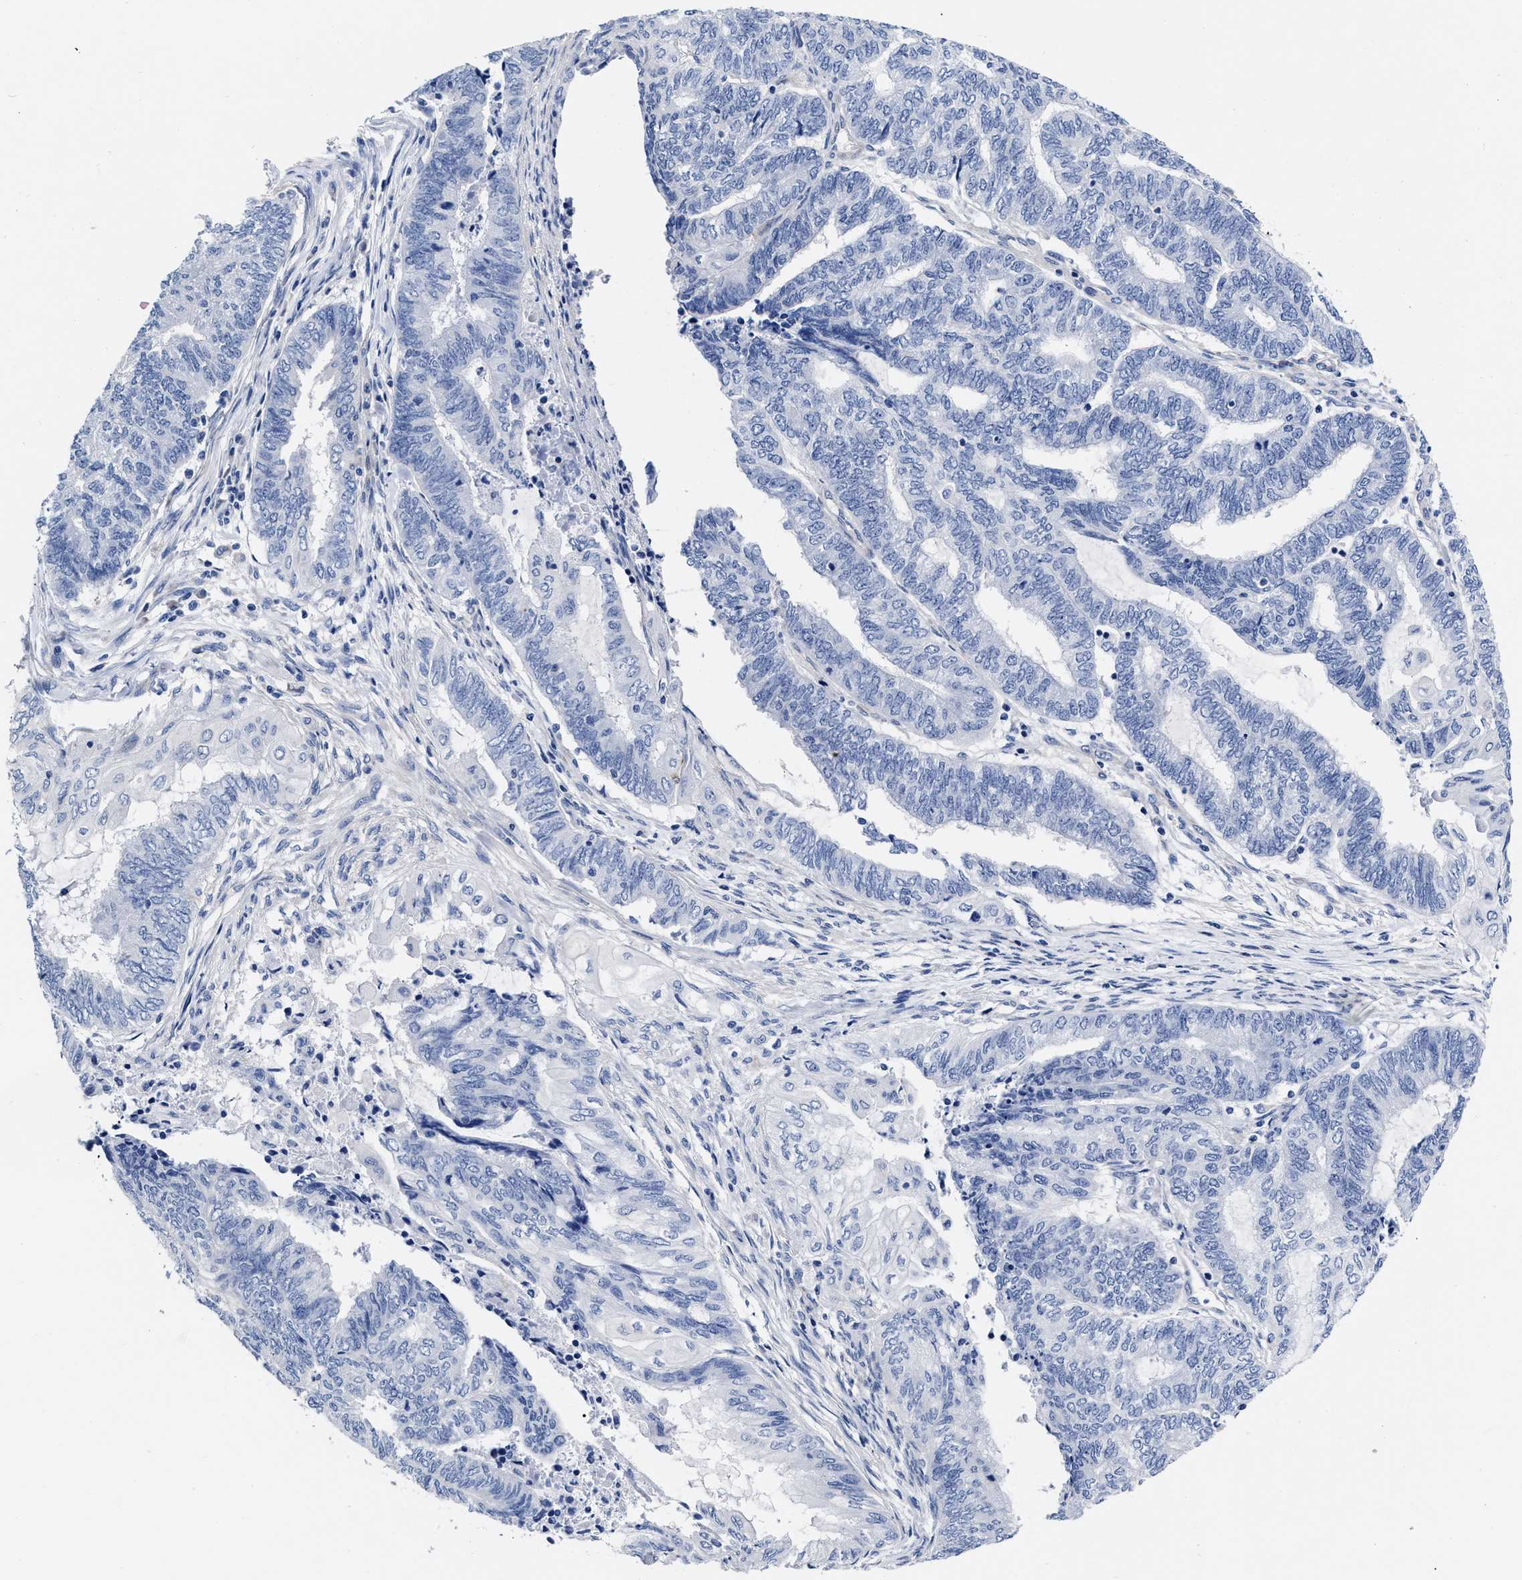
{"staining": {"intensity": "negative", "quantity": "none", "location": "none"}, "tissue": "endometrial cancer", "cell_type": "Tumor cells", "image_type": "cancer", "snomed": [{"axis": "morphology", "description": "Adenocarcinoma, NOS"}, {"axis": "topography", "description": "Uterus"}, {"axis": "topography", "description": "Endometrium"}], "caption": "DAB (3,3'-diaminobenzidine) immunohistochemical staining of human endometrial cancer shows no significant expression in tumor cells.", "gene": "IRAG2", "patient": {"sex": "female", "age": 70}}